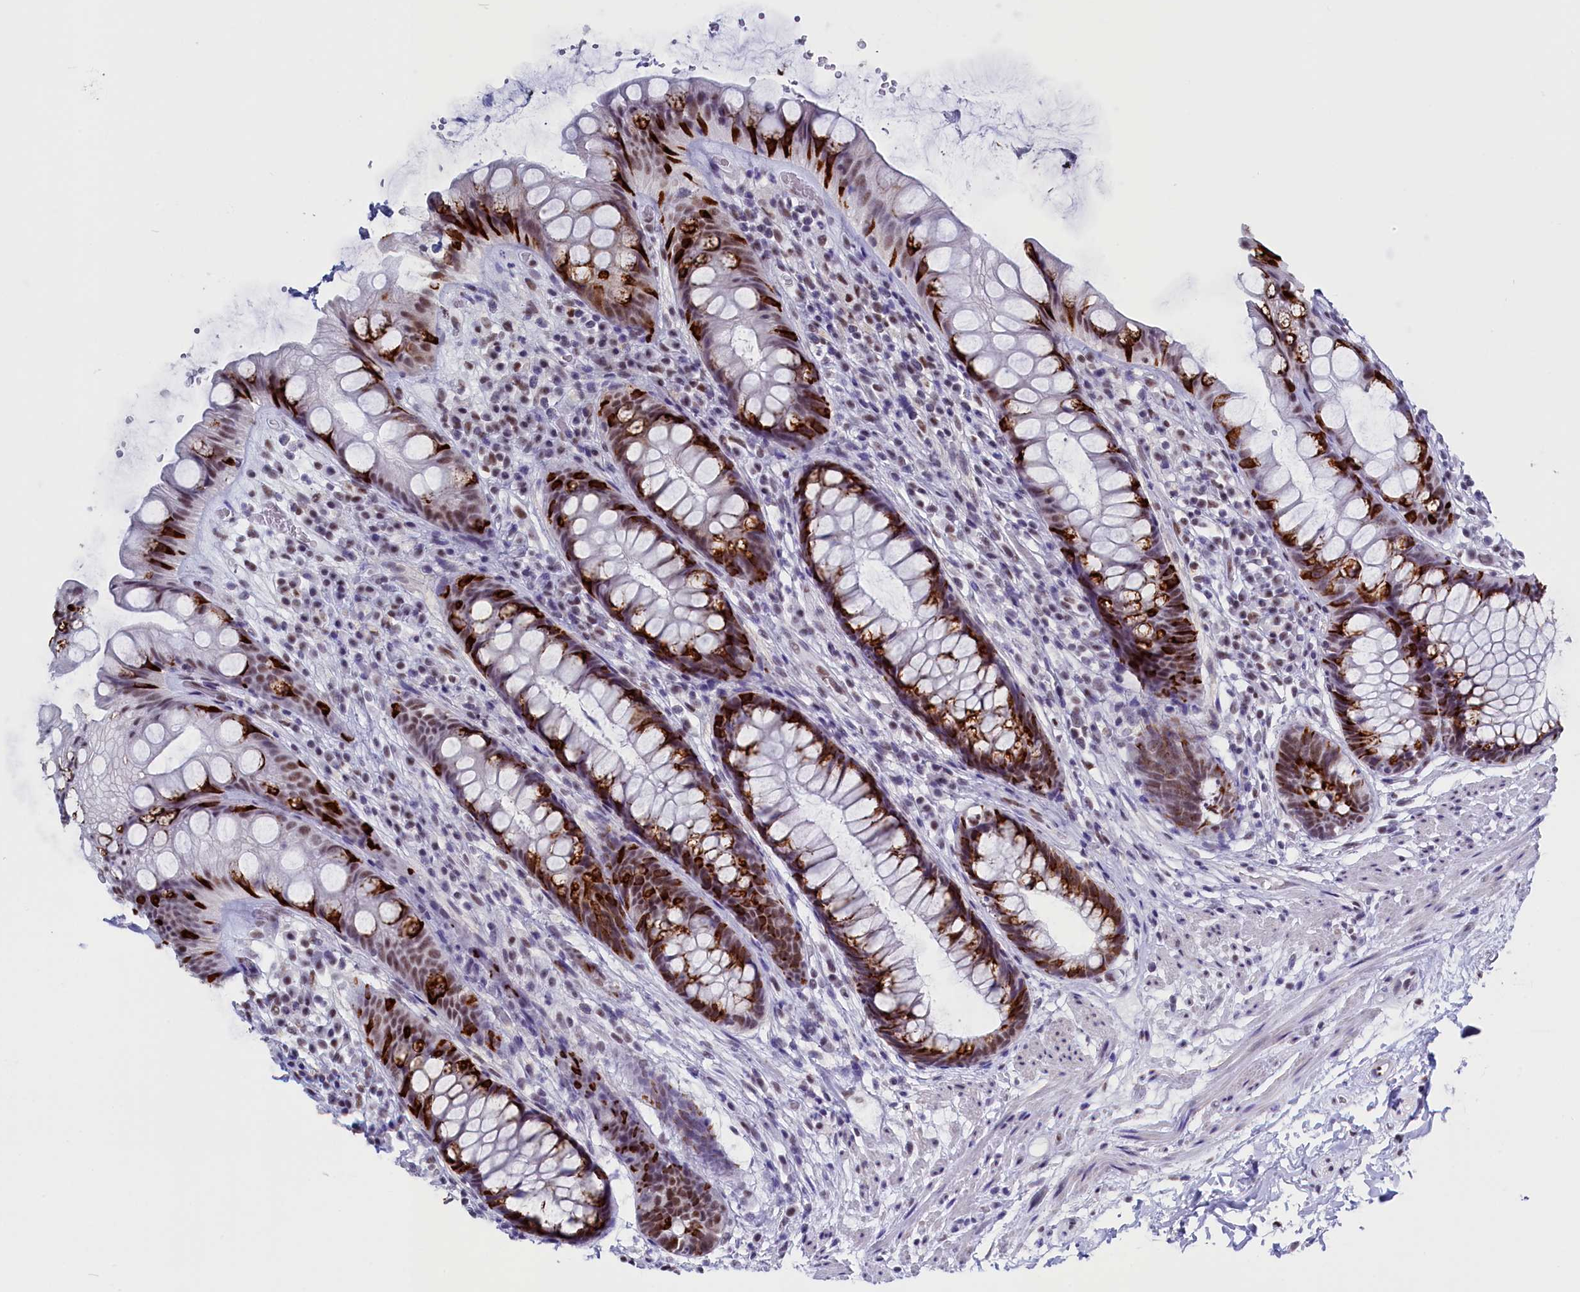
{"staining": {"intensity": "strong", "quantity": ">75%", "location": "cytoplasmic/membranous,nuclear"}, "tissue": "rectum", "cell_type": "Glandular cells", "image_type": "normal", "snomed": [{"axis": "morphology", "description": "Normal tissue, NOS"}, {"axis": "topography", "description": "Rectum"}], "caption": "Immunohistochemical staining of benign rectum shows strong cytoplasmic/membranous,nuclear protein expression in approximately >75% of glandular cells.", "gene": "CD2BP2", "patient": {"sex": "male", "age": 74}}